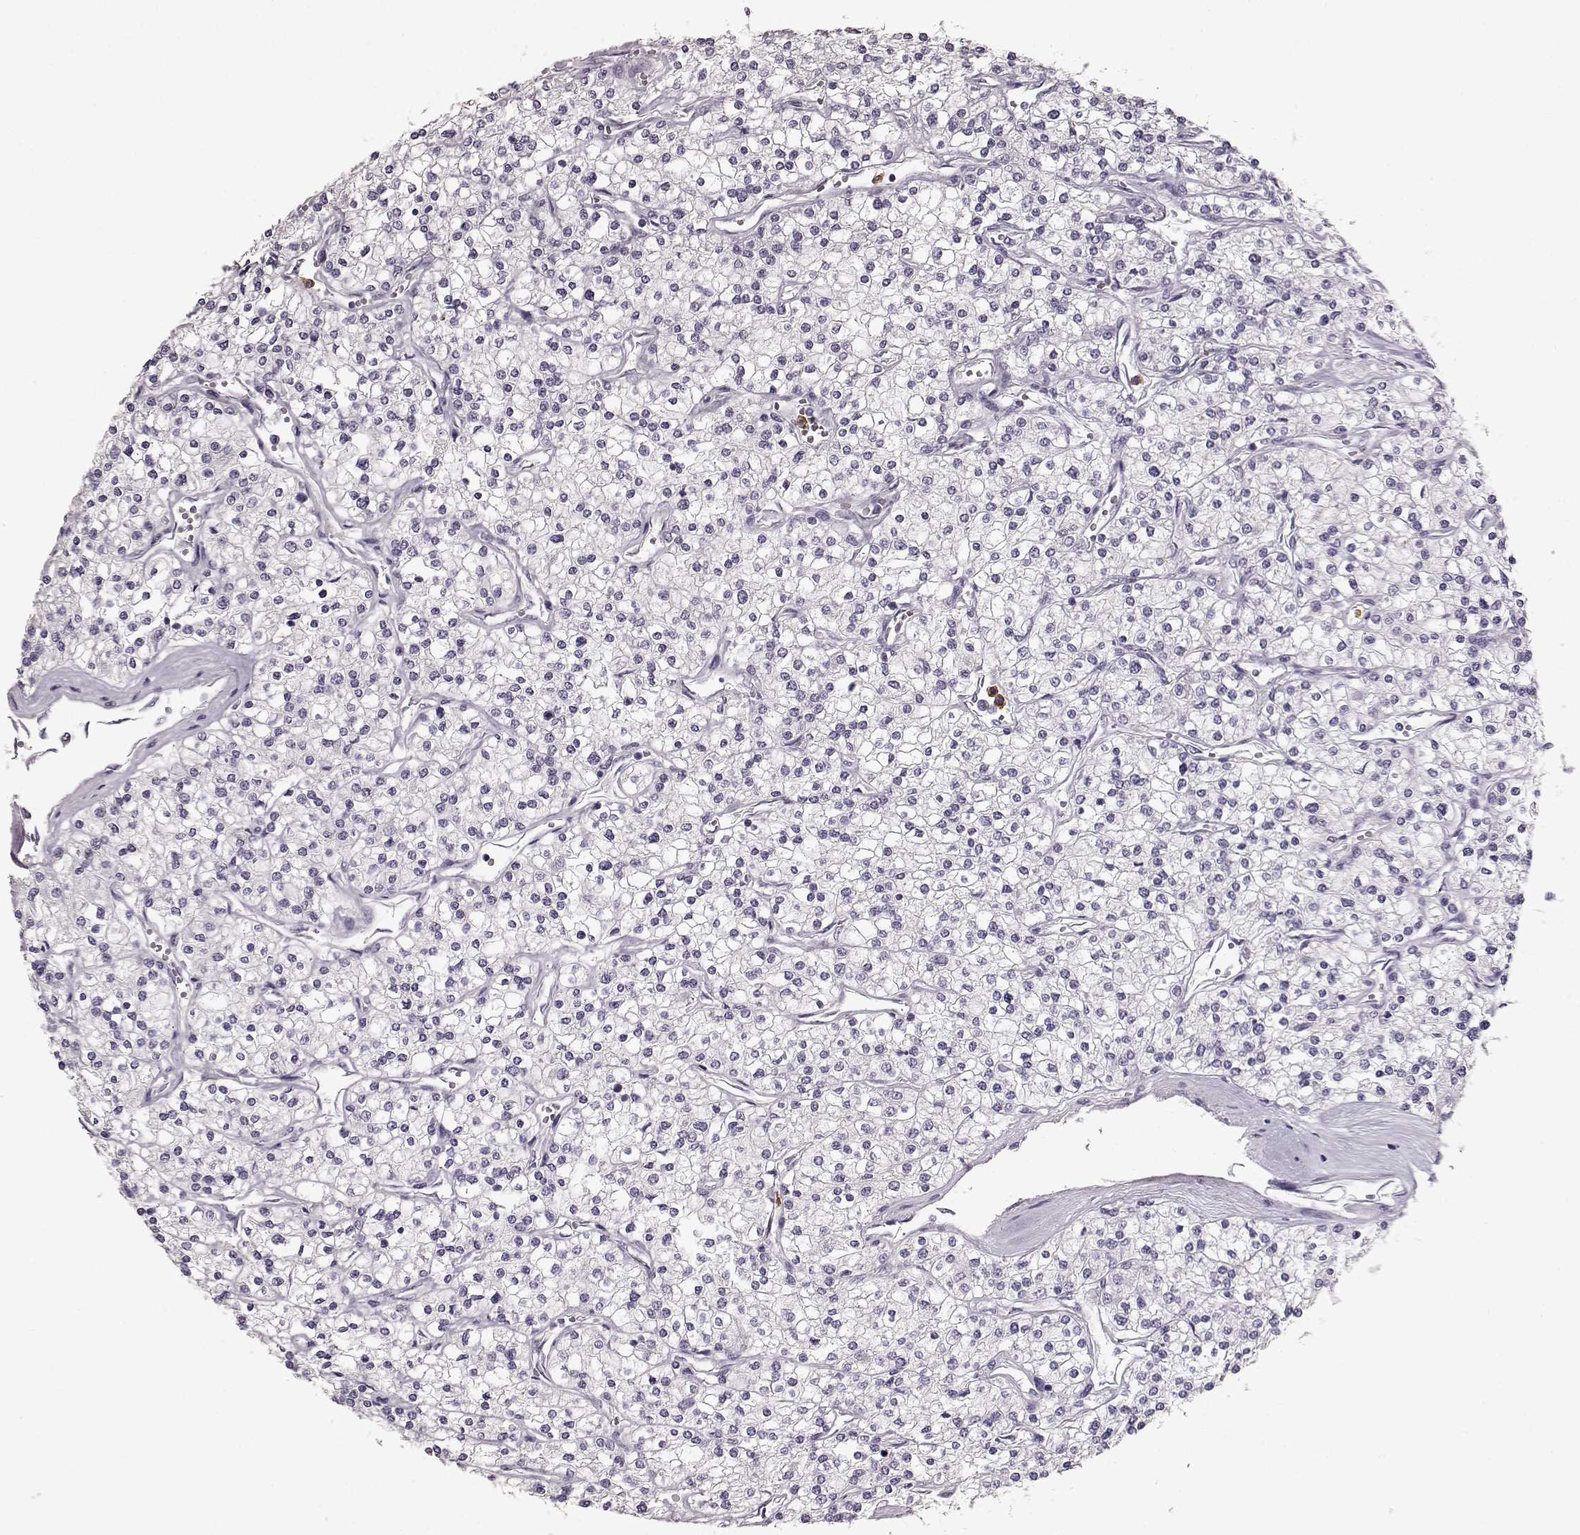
{"staining": {"intensity": "negative", "quantity": "none", "location": "none"}, "tissue": "renal cancer", "cell_type": "Tumor cells", "image_type": "cancer", "snomed": [{"axis": "morphology", "description": "Adenocarcinoma, NOS"}, {"axis": "topography", "description": "Kidney"}], "caption": "The micrograph exhibits no staining of tumor cells in renal adenocarcinoma.", "gene": "FUT4", "patient": {"sex": "male", "age": 80}}